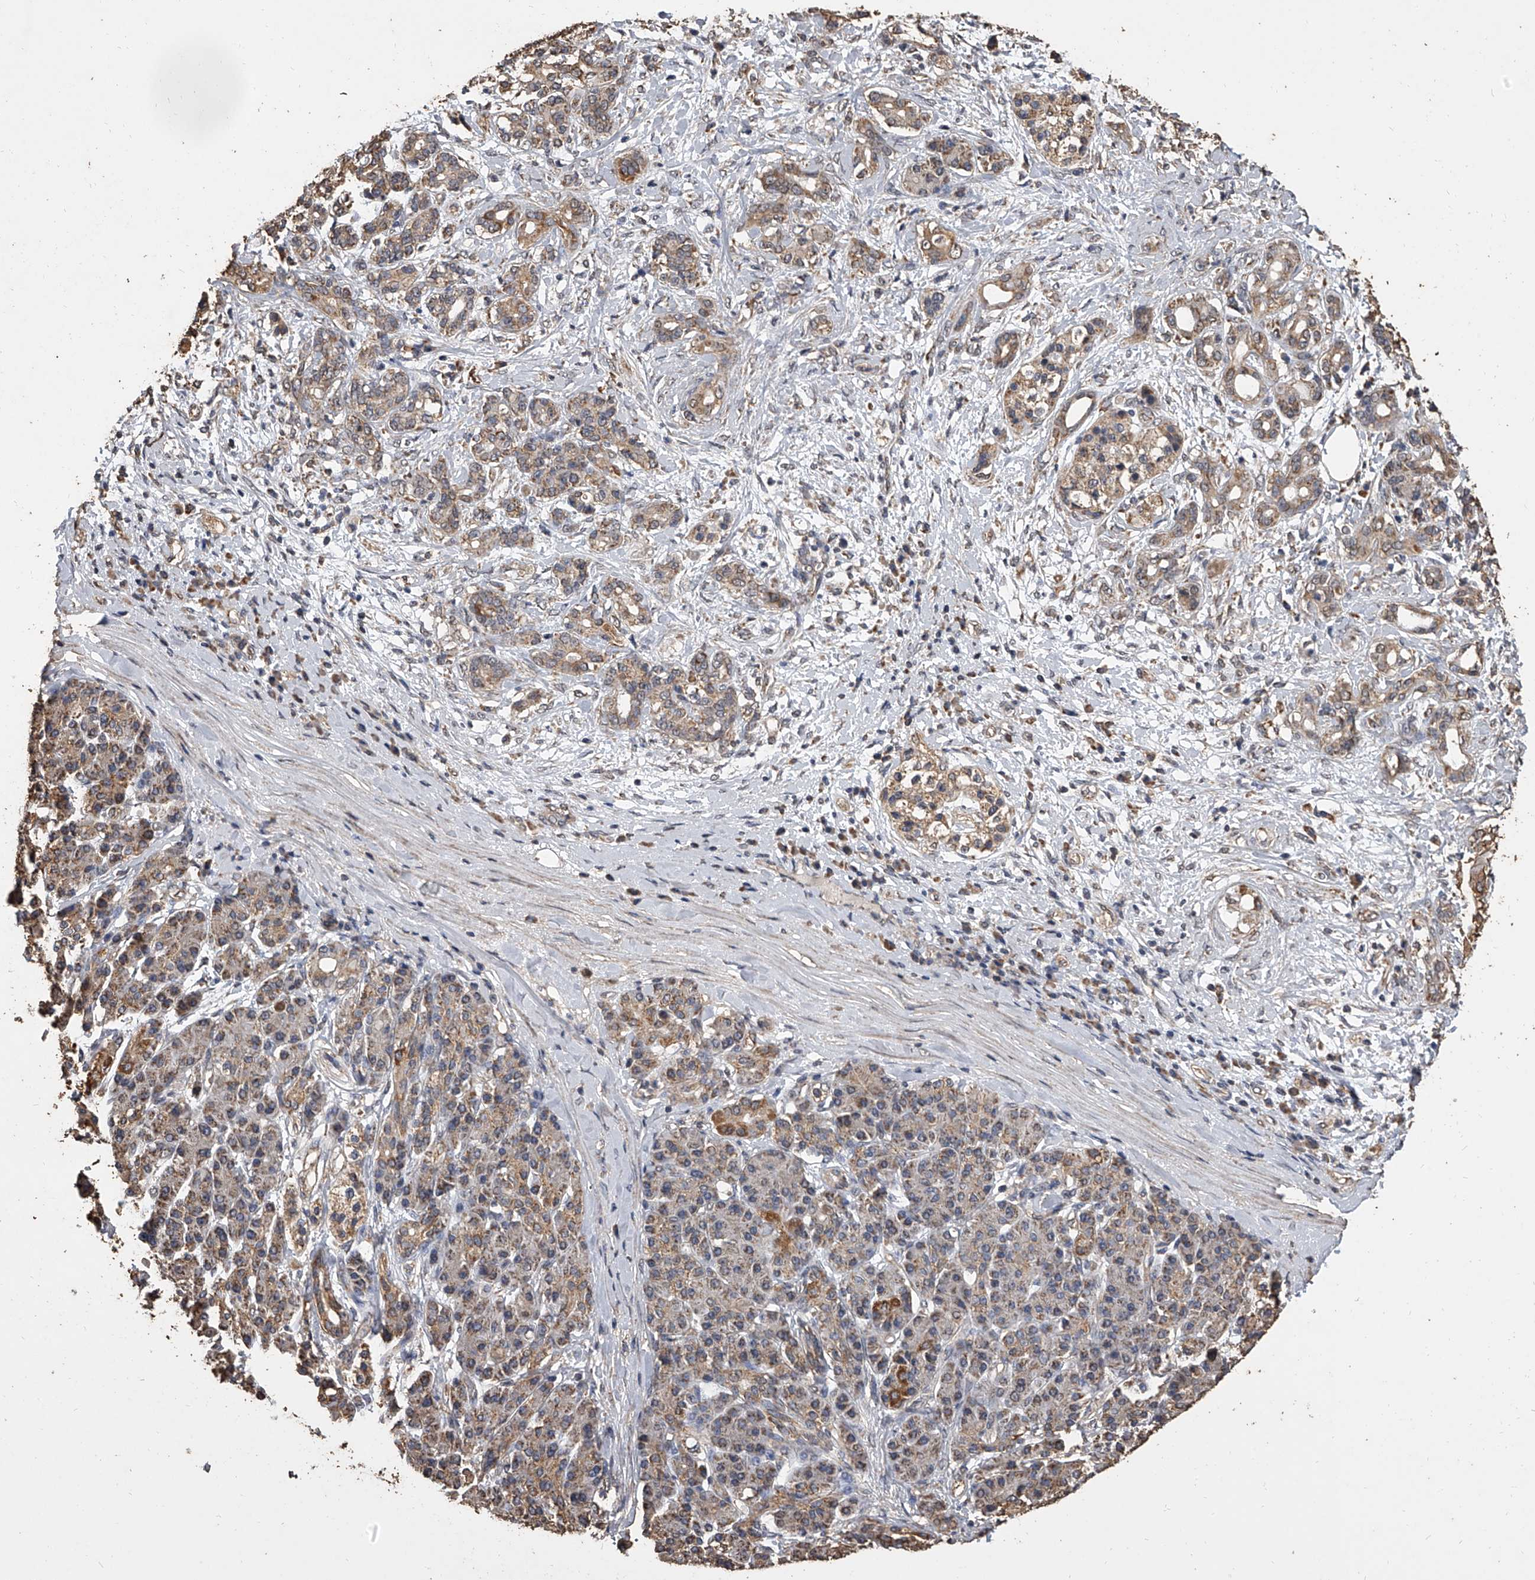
{"staining": {"intensity": "moderate", "quantity": ">75%", "location": "cytoplasmic/membranous"}, "tissue": "pancreatic cancer", "cell_type": "Tumor cells", "image_type": "cancer", "snomed": [{"axis": "morphology", "description": "Adenocarcinoma, NOS"}, {"axis": "topography", "description": "Pancreas"}], "caption": "Immunohistochemical staining of pancreatic adenocarcinoma reveals medium levels of moderate cytoplasmic/membranous protein expression in approximately >75% of tumor cells.", "gene": "MRPL28", "patient": {"sex": "female", "age": 56}}